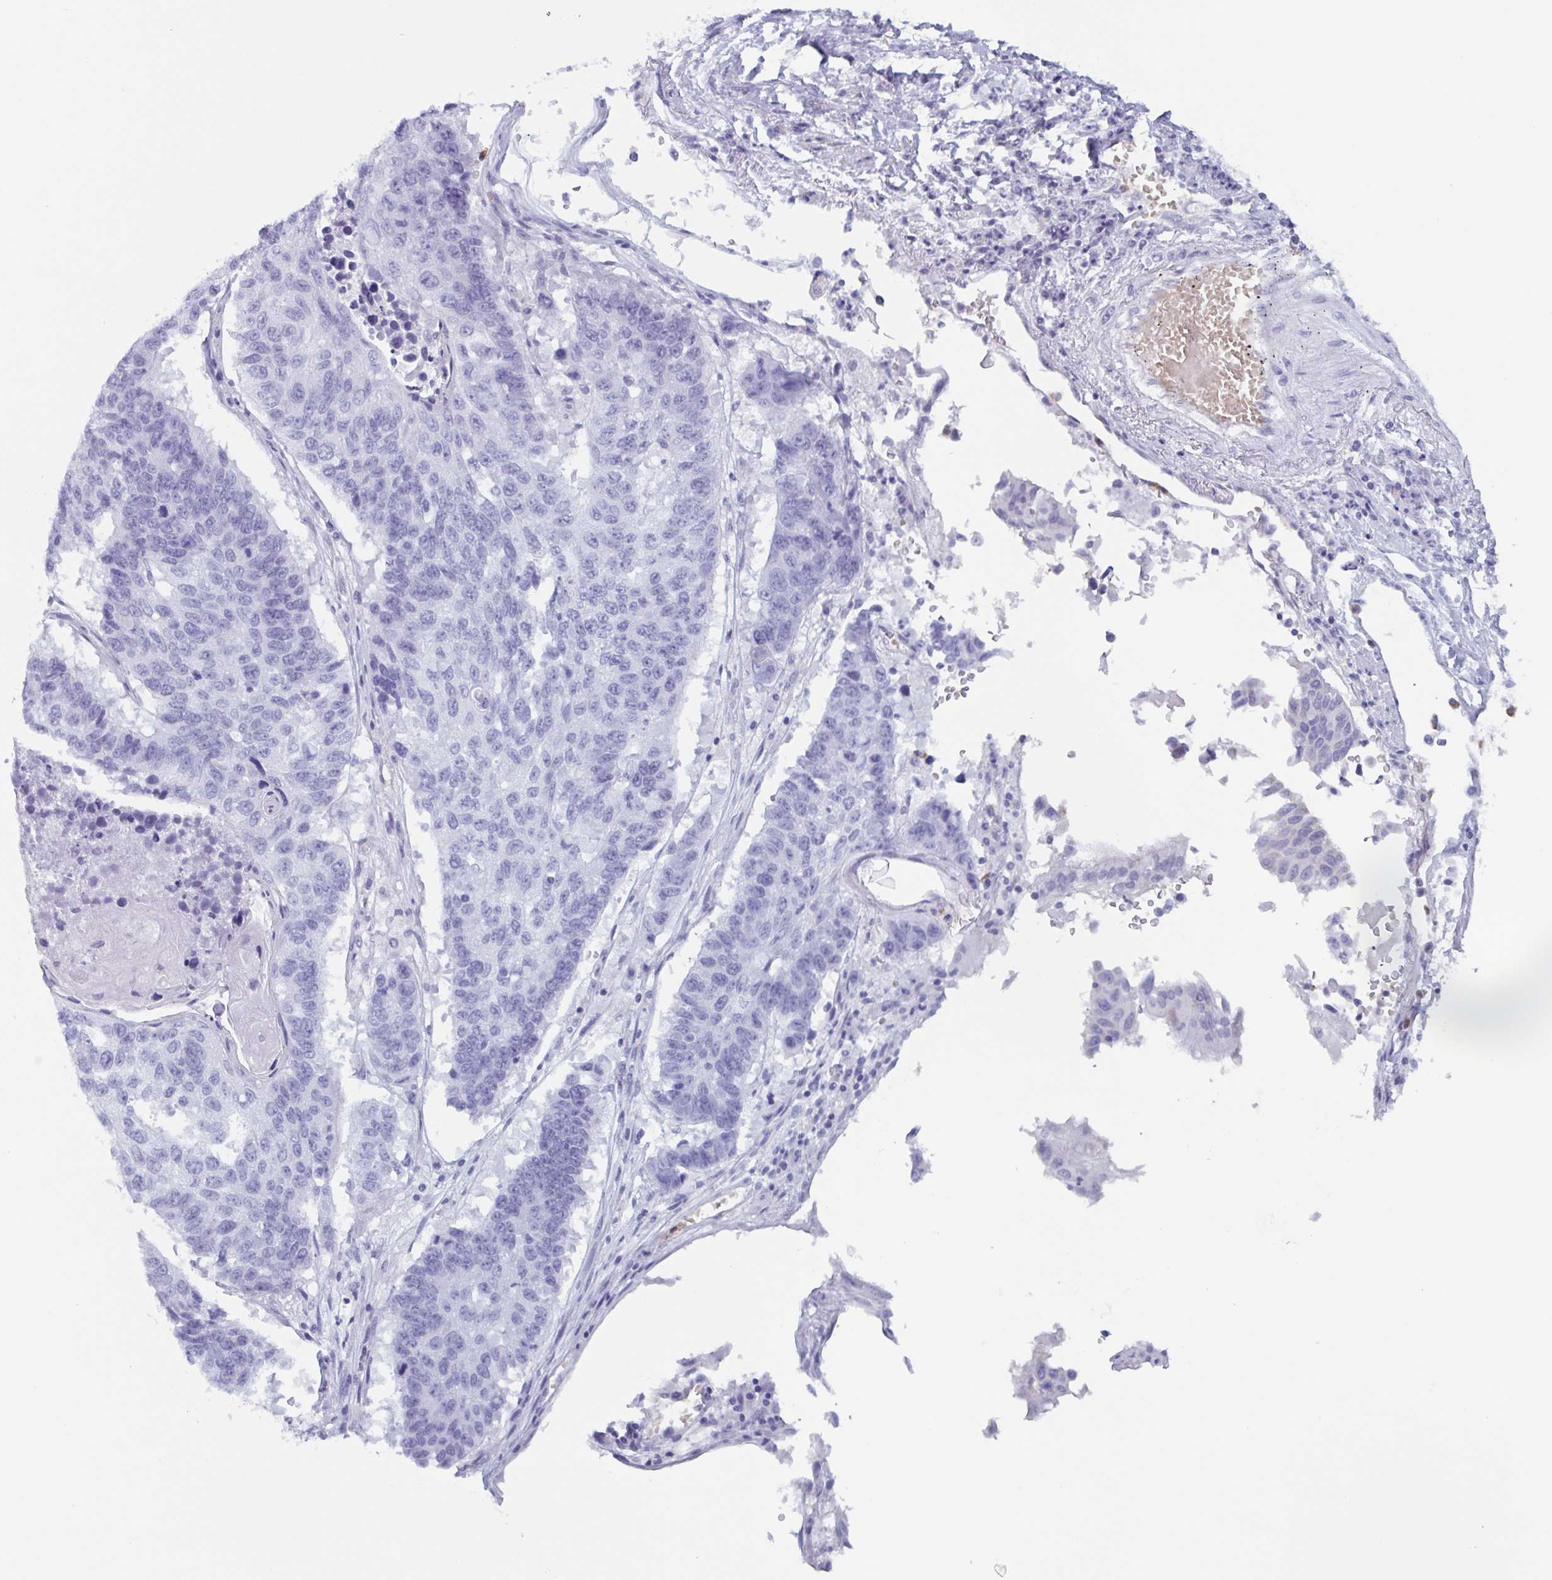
{"staining": {"intensity": "negative", "quantity": "none", "location": "none"}, "tissue": "lung cancer", "cell_type": "Tumor cells", "image_type": "cancer", "snomed": [{"axis": "morphology", "description": "Squamous cell carcinoma, NOS"}, {"axis": "topography", "description": "Lung"}], "caption": "The histopathology image demonstrates no staining of tumor cells in squamous cell carcinoma (lung).", "gene": "BPI", "patient": {"sex": "male", "age": 73}}